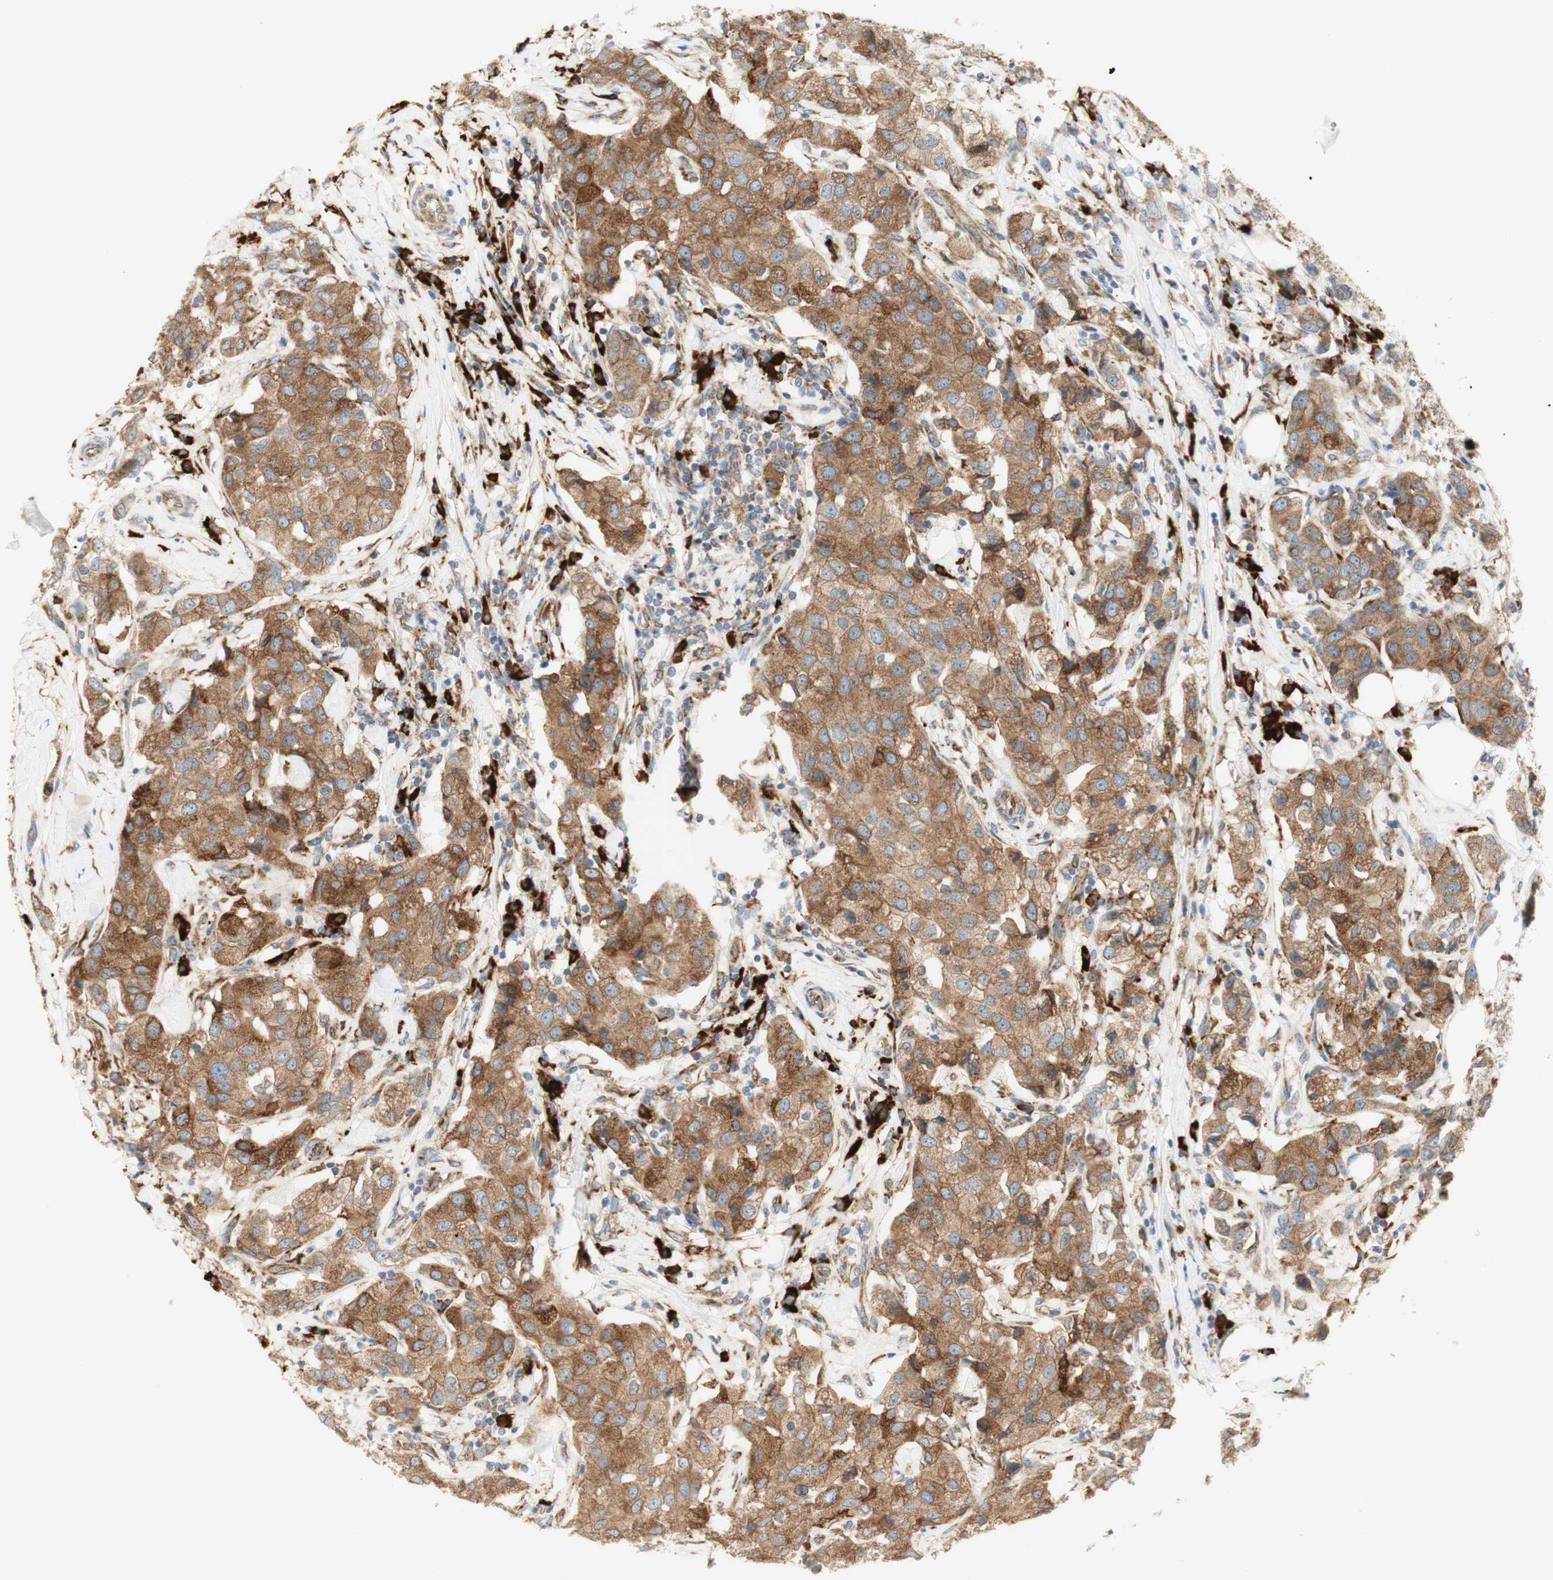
{"staining": {"intensity": "moderate", "quantity": ">75%", "location": "cytoplasmic/membranous"}, "tissue": "breast cancer", "cell_type": "Tumor cells", "image_type": "cancer", "snomed": [{"axis": "morphology", "description": "Duct carcinoma"}, {"axis": "topography", "description": "Breast"}], "caption": "Human breast cancer (invasive ductal carcinoma) stained with a protein marker displays moderate staining in tumor cells.", "gene": "MANF", "patient": {"sex": "female", "age": 80}}